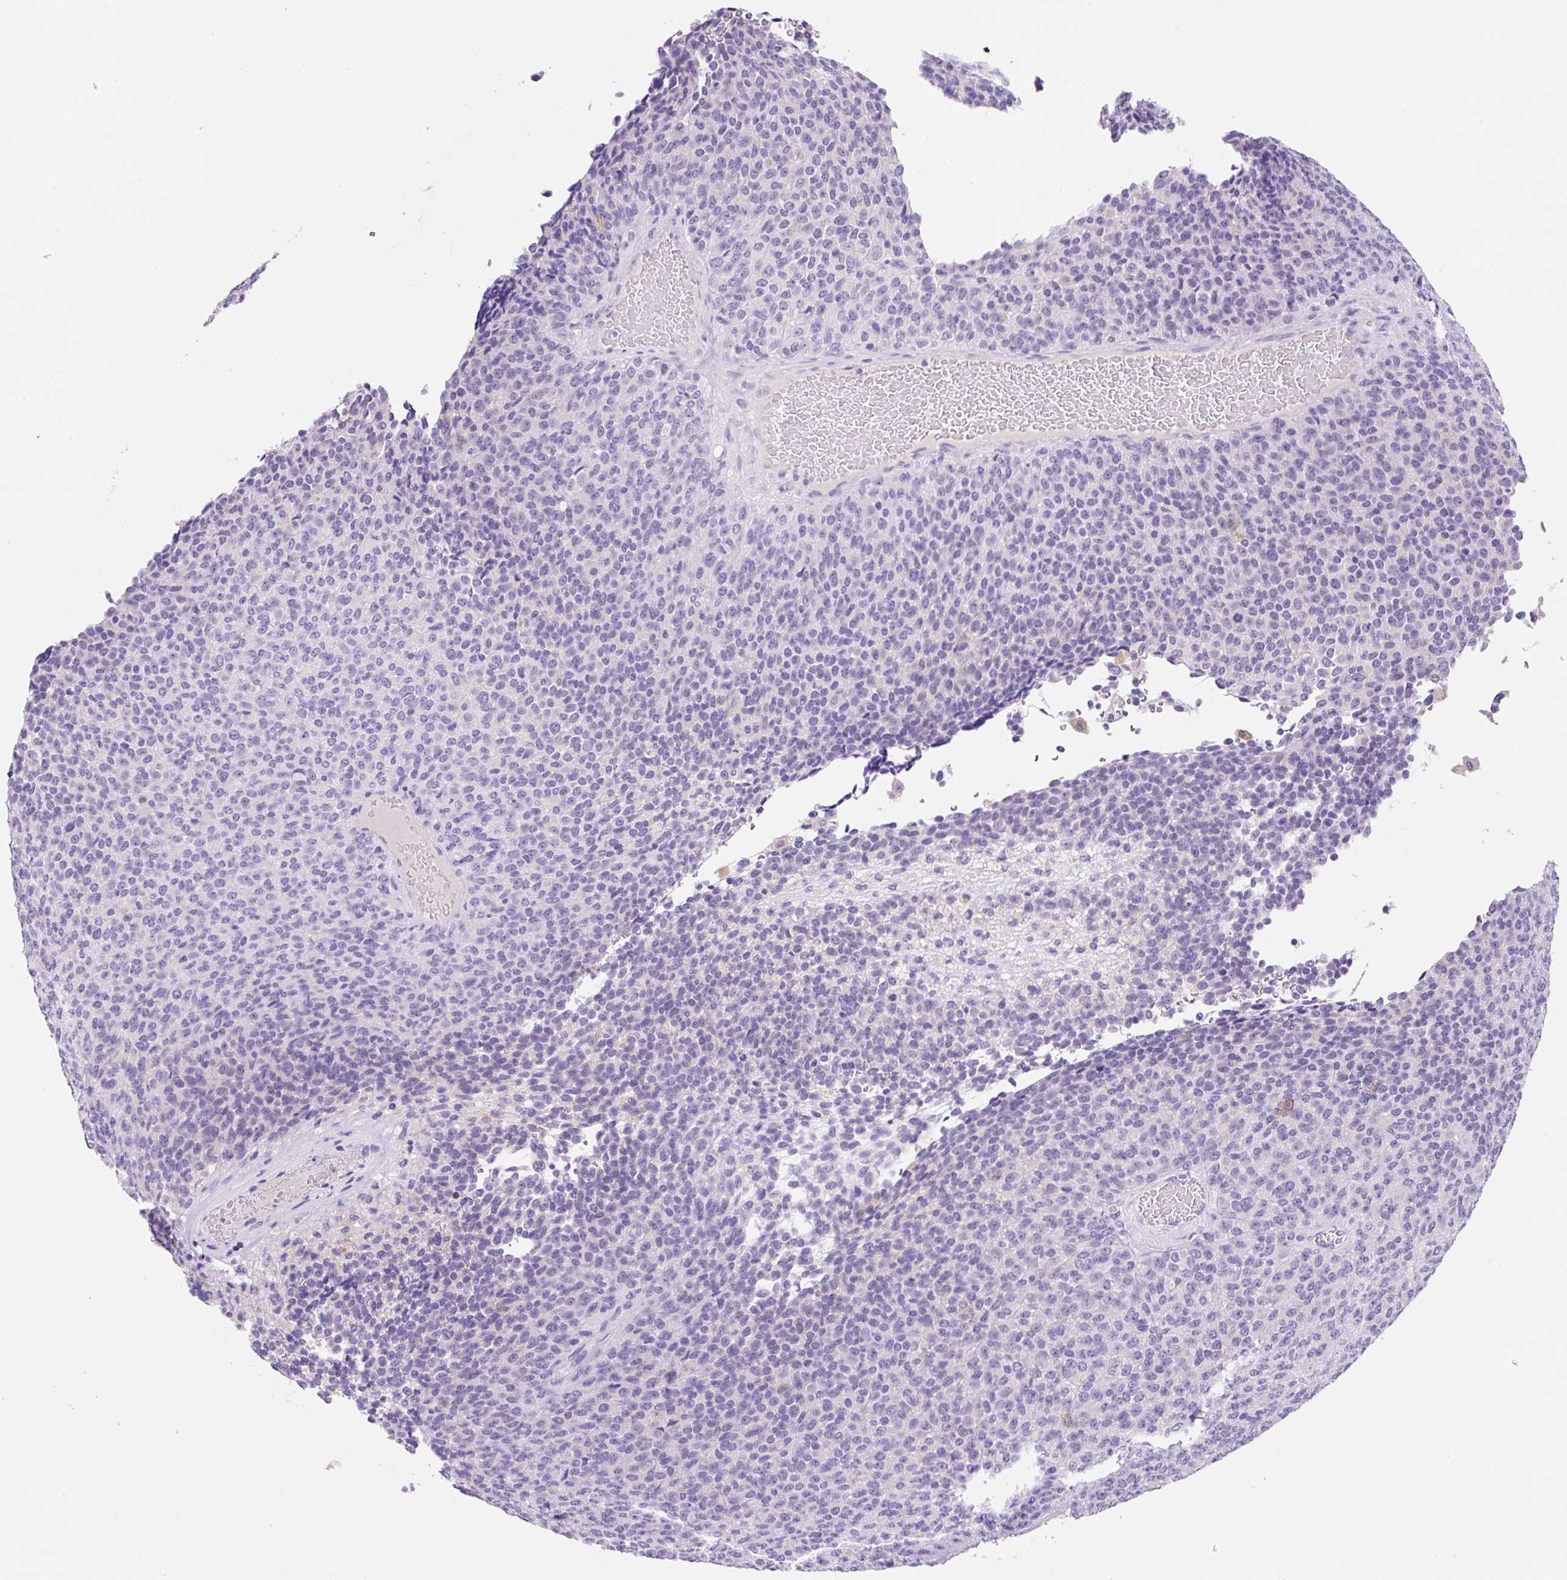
{"staining": {"intensity": "negative", "quantity": "none", "location": "none"}, "tissue": "melanoma", "cell_type": "Tumor cells", "image_type": "cancer", "snomed": [{"axis": "morphology", "description": "Malignant melanoma, Metastatic site"}, {"axis": "topography", "description": "Brain"}], "caption": "Tumor cells are negative for brown protein staining in malignant melanoma (metastatic site).", "gene": "NDST3", "patient": {"sex": "female", "age": 56}}